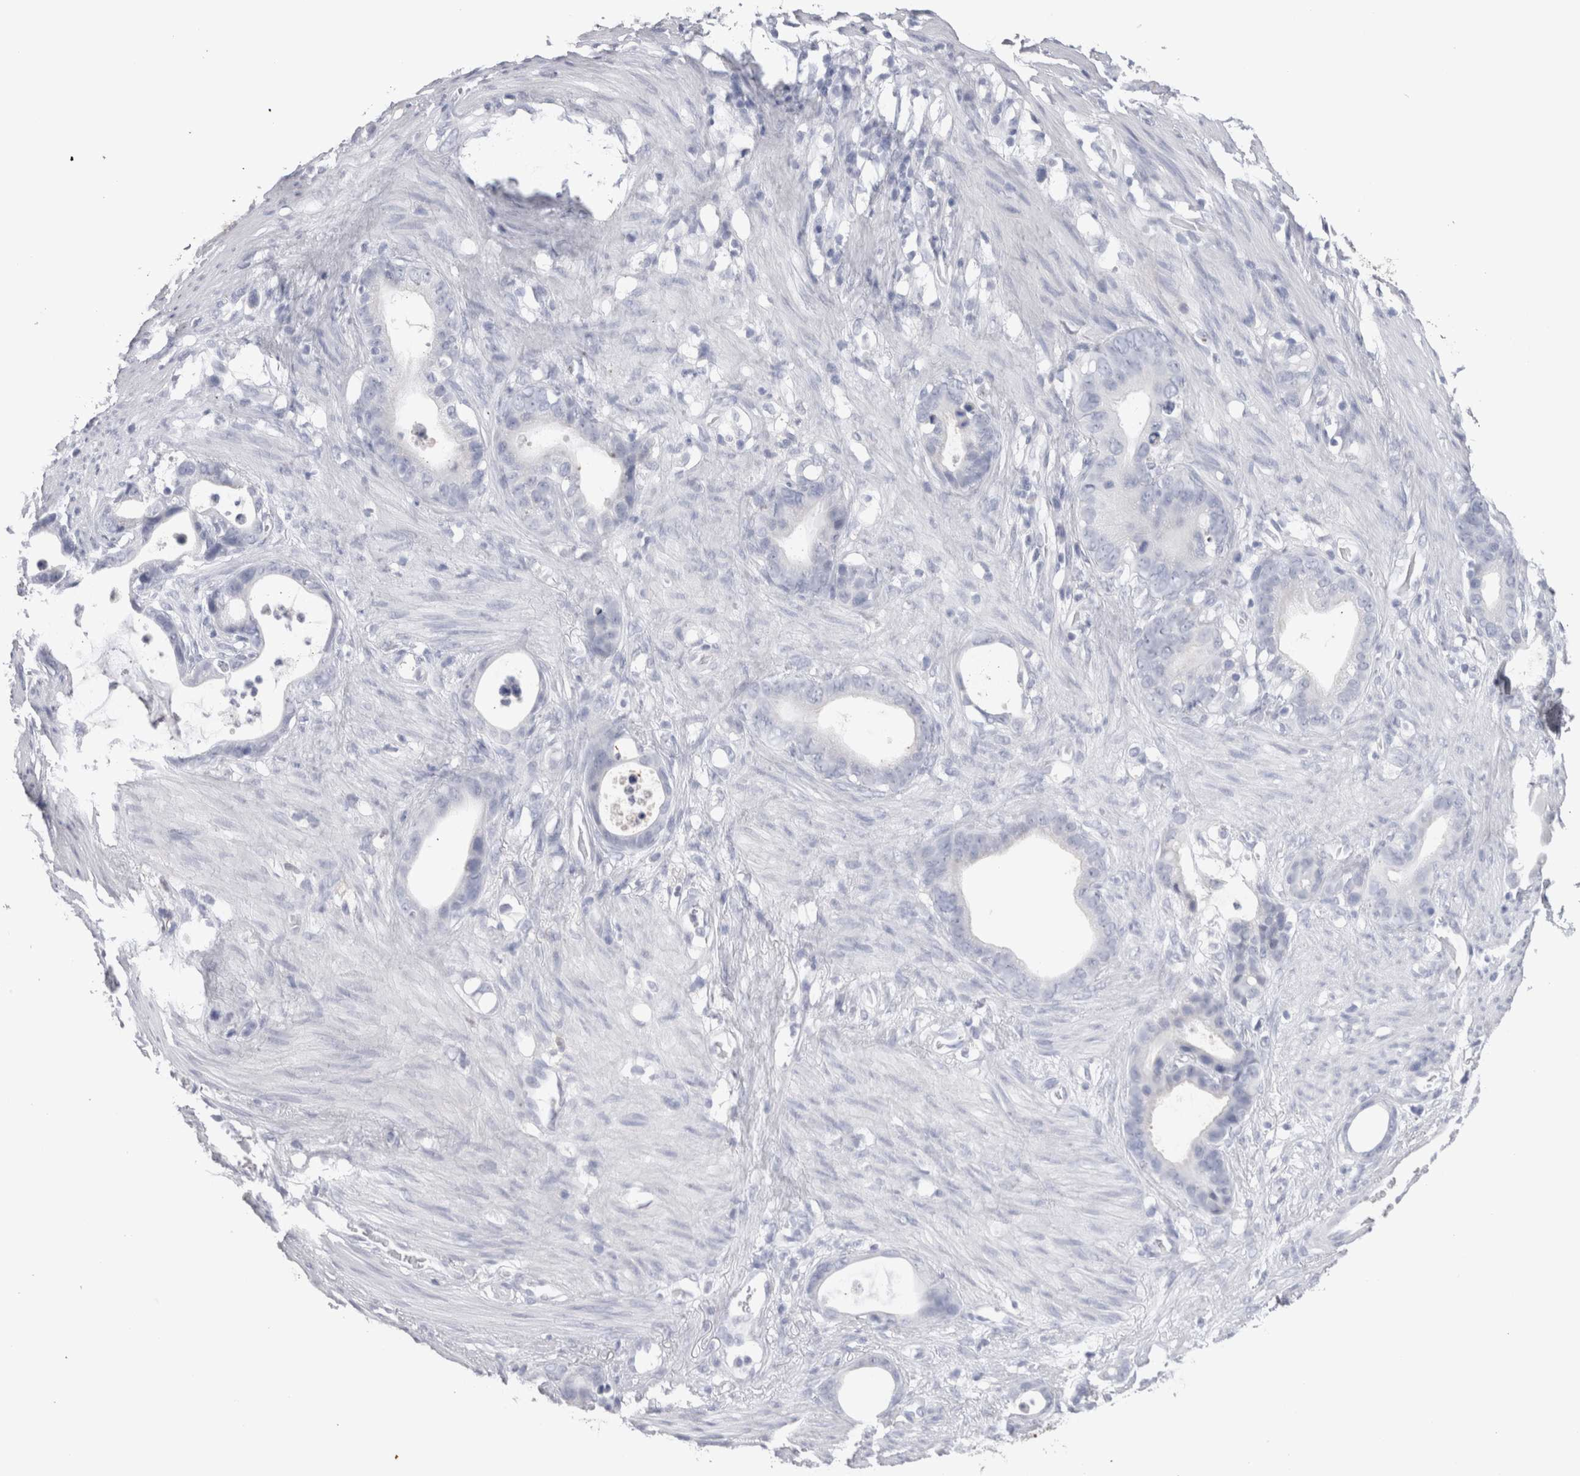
{"staining": {"intensity": "negative", "quantity": "none", "location": "none"}, "tissue": "stomach cancer", "cell_type": "Tumor cells", "image_type": "cancer", "snomed": [{"axis": "morphology", "description": "Adenocarcinoma, NOS"}, {"axis": "topography", "description": "Stomach"}], "caption": "The image demonstrates no significant positivity in tumor cells of stomach cancer. (Brightfield microscopy of DAB (3,3'-diaminobenzidine) IHC at high magnification).", "gene": "SUCNR1", "patient": {"sex": "female", "age": 75}}